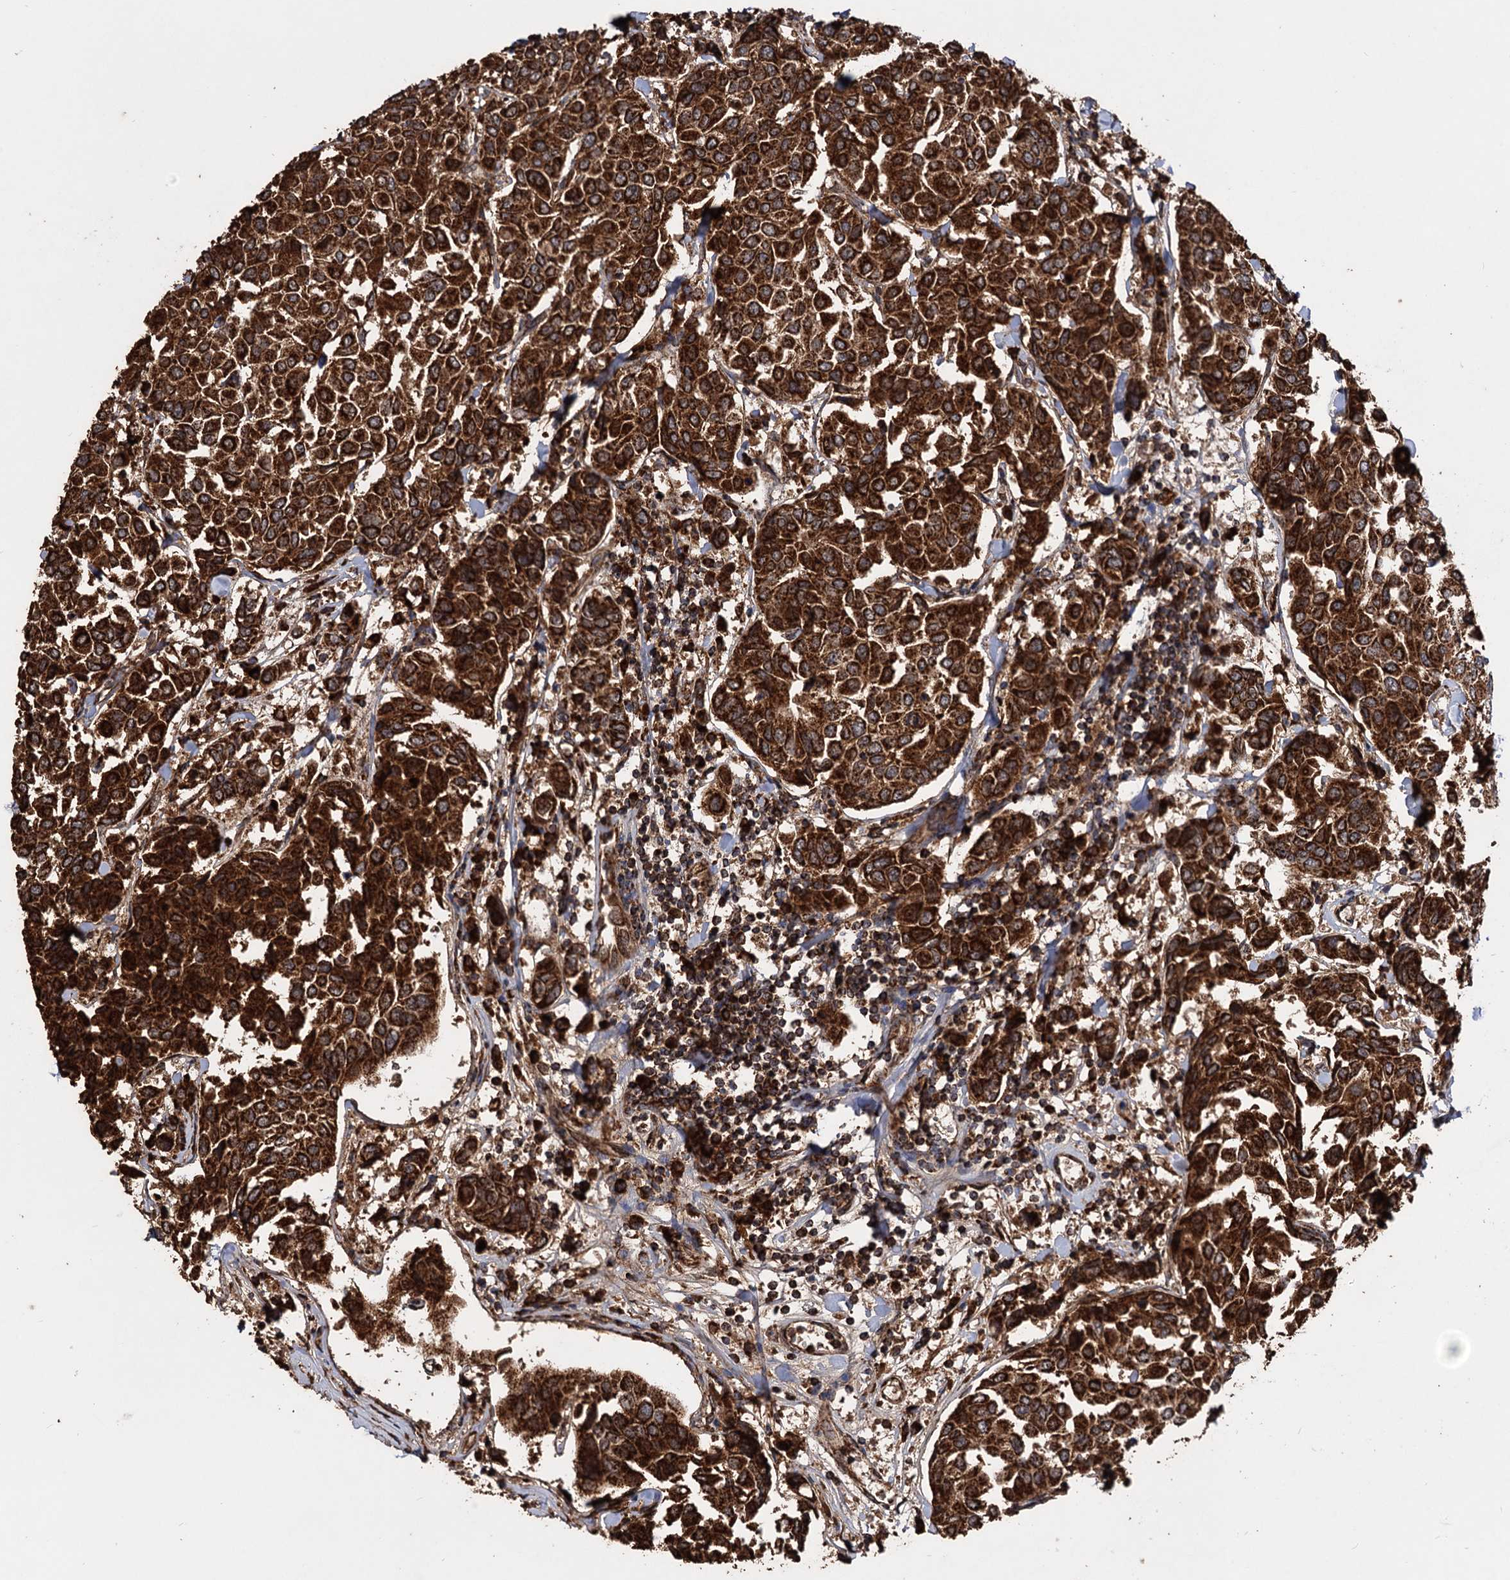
{"staining": {"intensity": "strong", "quantity": ">75%", "location": "cytoplasmic/membranous"}, "tissue": "breast cancer", "cell_type": "Tumor cells", "image_type": "cancer", "snomed": [{"axis": "morphology", "description": "Duct carcinoma"}, {"axis": "topography", "description": "Breast"}], "caption": "High-power microscopy captured an immunohistochemistry (IHC) photomicrograph of breast intraductal carcinoma, revealing strong cytoplasmic/membranous positivity in approximately >75% of tumor cells. The staining was performed using DAB (3,3'-diaminobenzidine), with brown indicating positive protein expression. Nuclei are stained blue with hematoxylin.", "gene": "IPO4", "patient": {"sex": "female", "age": 55}}